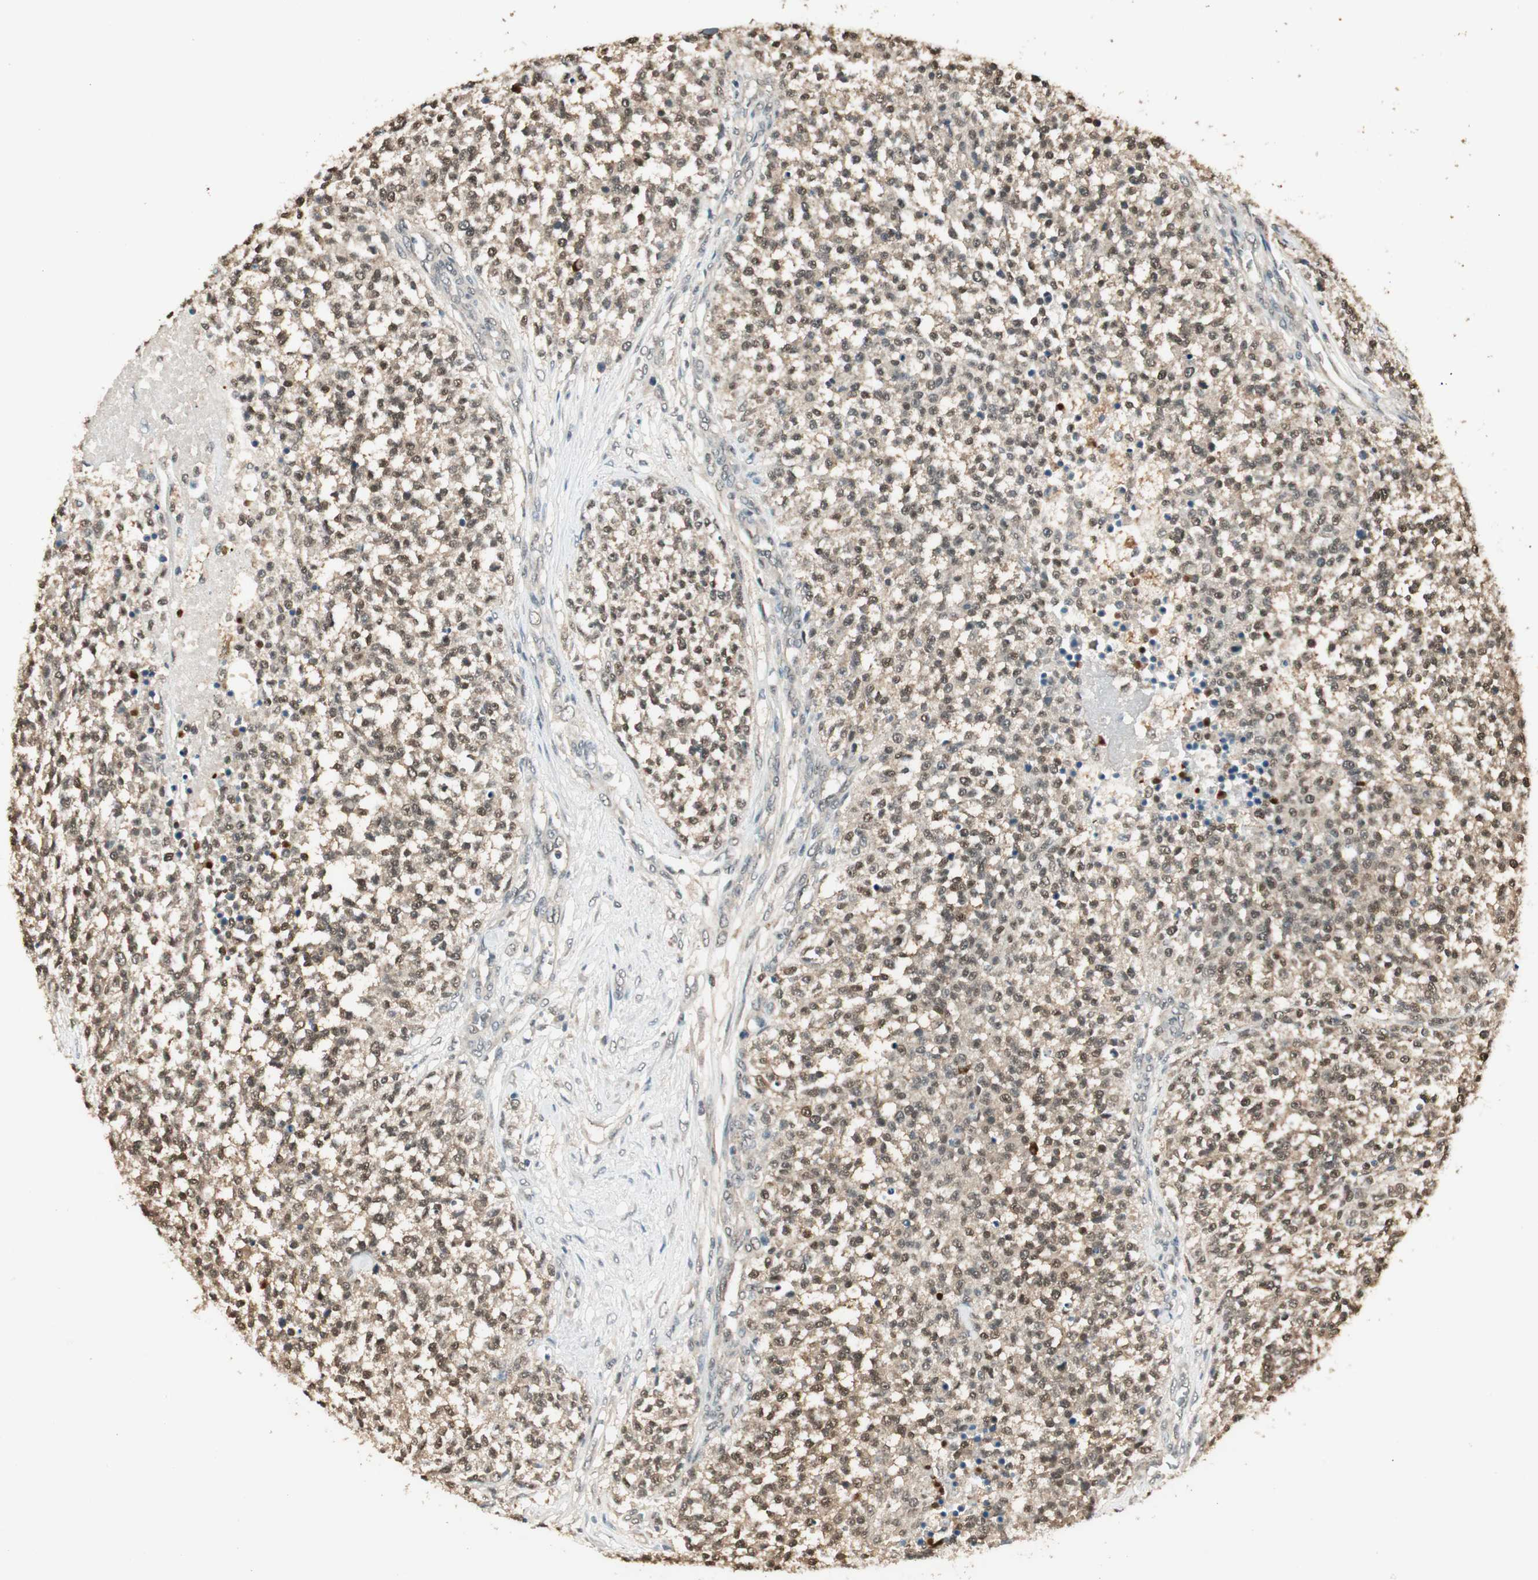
{"staining": {"intensity": "moderate", "quantity": "25%-75%", "location": "cytoplasmic/membranous,nuclear"}, "tissue": "testis cancer", "cell_type": "Tumor cells", "image_type": "cancer", "snomed": [{"axis": "morphology", "description": "Seminoma, NOS"}, {"axis": "topography", "description": "Testis"}], "caption": "About 25%-75% of tumor cells in human testis cancer exhibit moderate cytoplasmic/membranous and nuclear protein staining as visualized by brown immunohistochemical staining.", "gene": "USP5", "patient": {"sex": "male", "age": 59}}